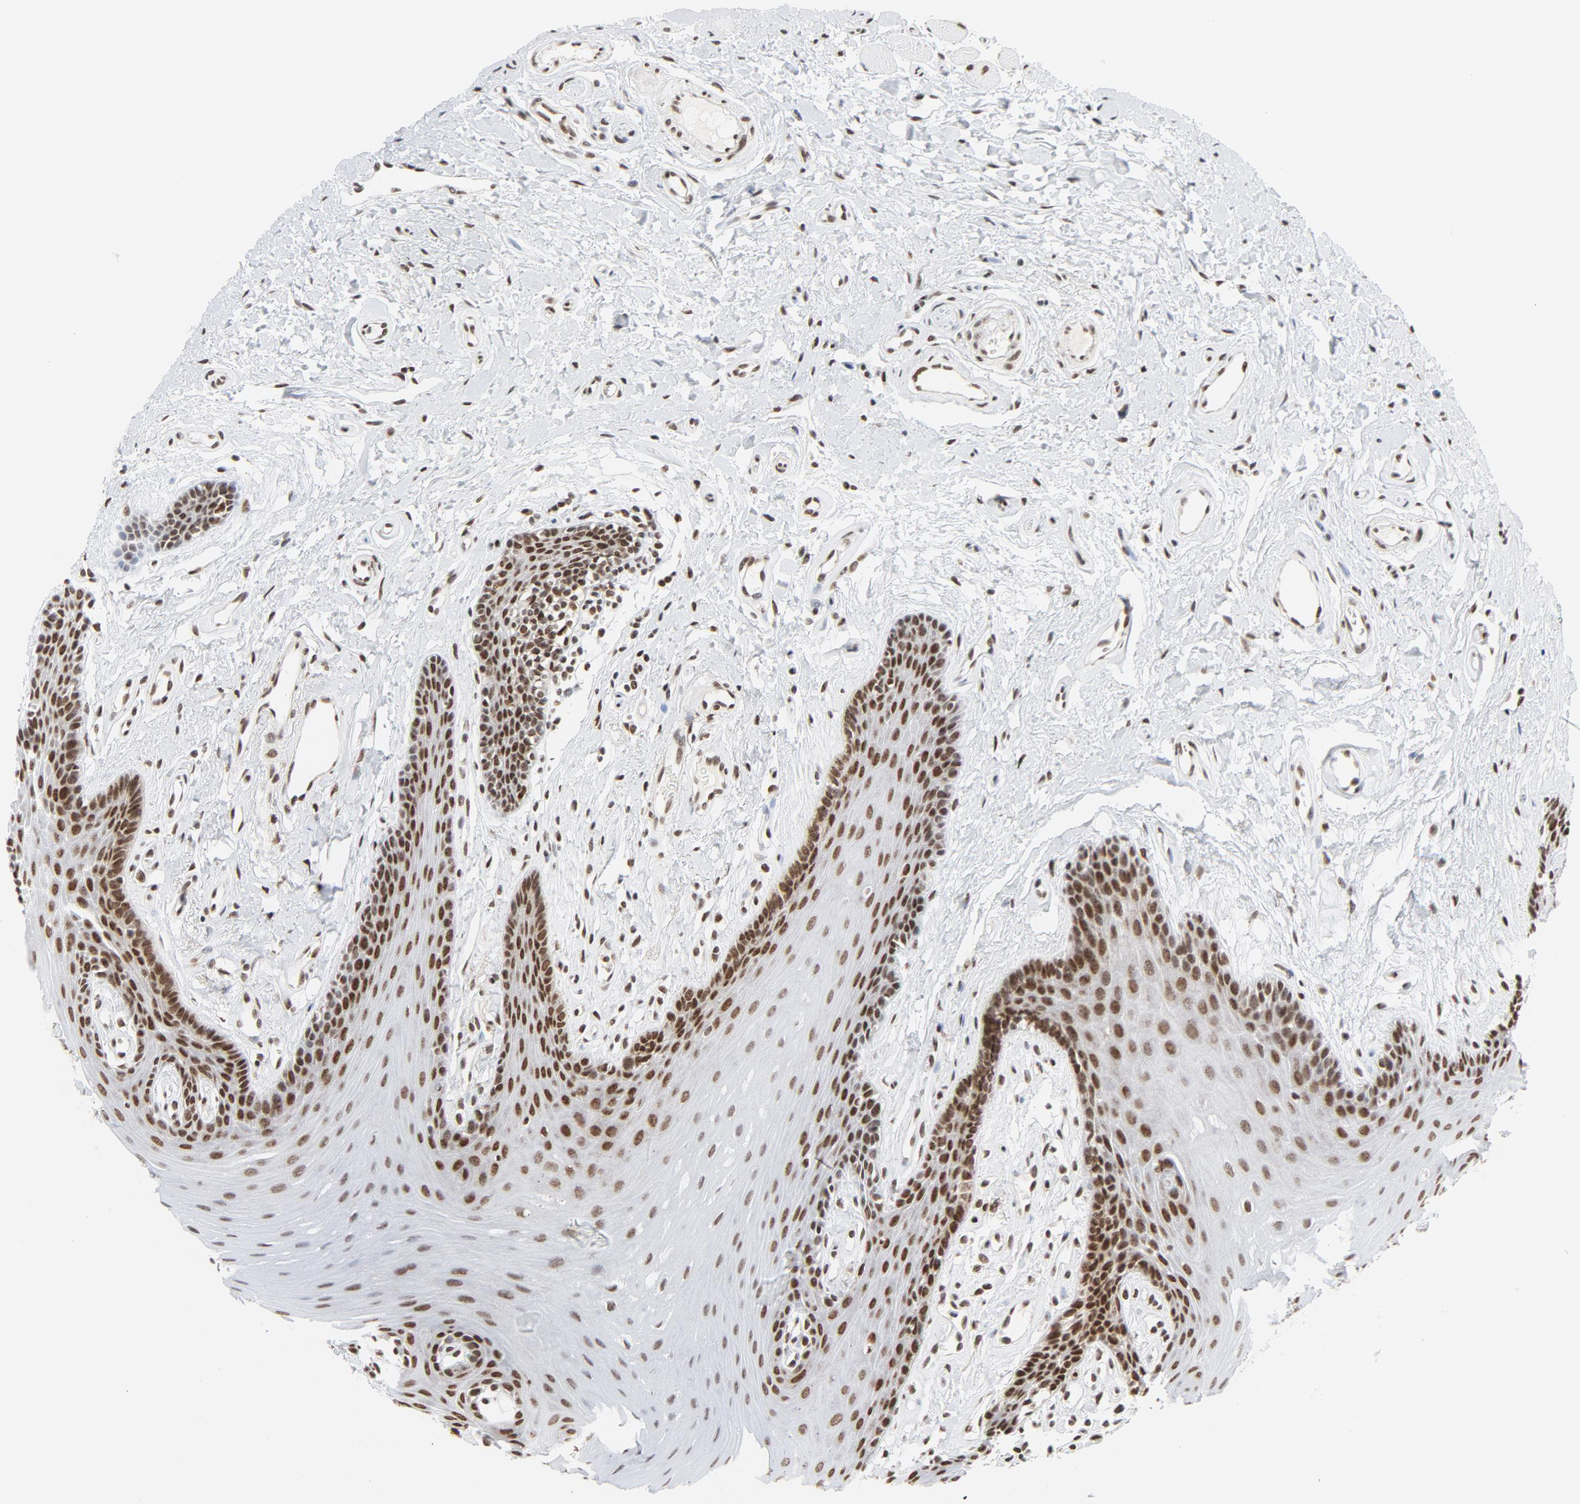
{"staining": {"intensity": "strong", "quantity": ">75%", "location": "nuclear"}, "tissue": "oral mucosa", "cell_type": "Squamous epithelial cells", "image_type": "normal", "snomed": [{"axis": "morphology", "description": "Normal tissue, NOS"}, {"axis": "topography", "description": "Oral tissue"}], "caption": "High-magnification brightfield microscopy of normal oral mucosa stained with DAB (brown) and counterstained with hematoxylin (blue). squamous epithelial cells exhibit strong nuclear positivity is seen in approximately>75% of cells. (DAB IHC with brightfield microscopy, high magnification).", "gene": "ERCC1", "patient": {"sex": "male", "age": 62}}